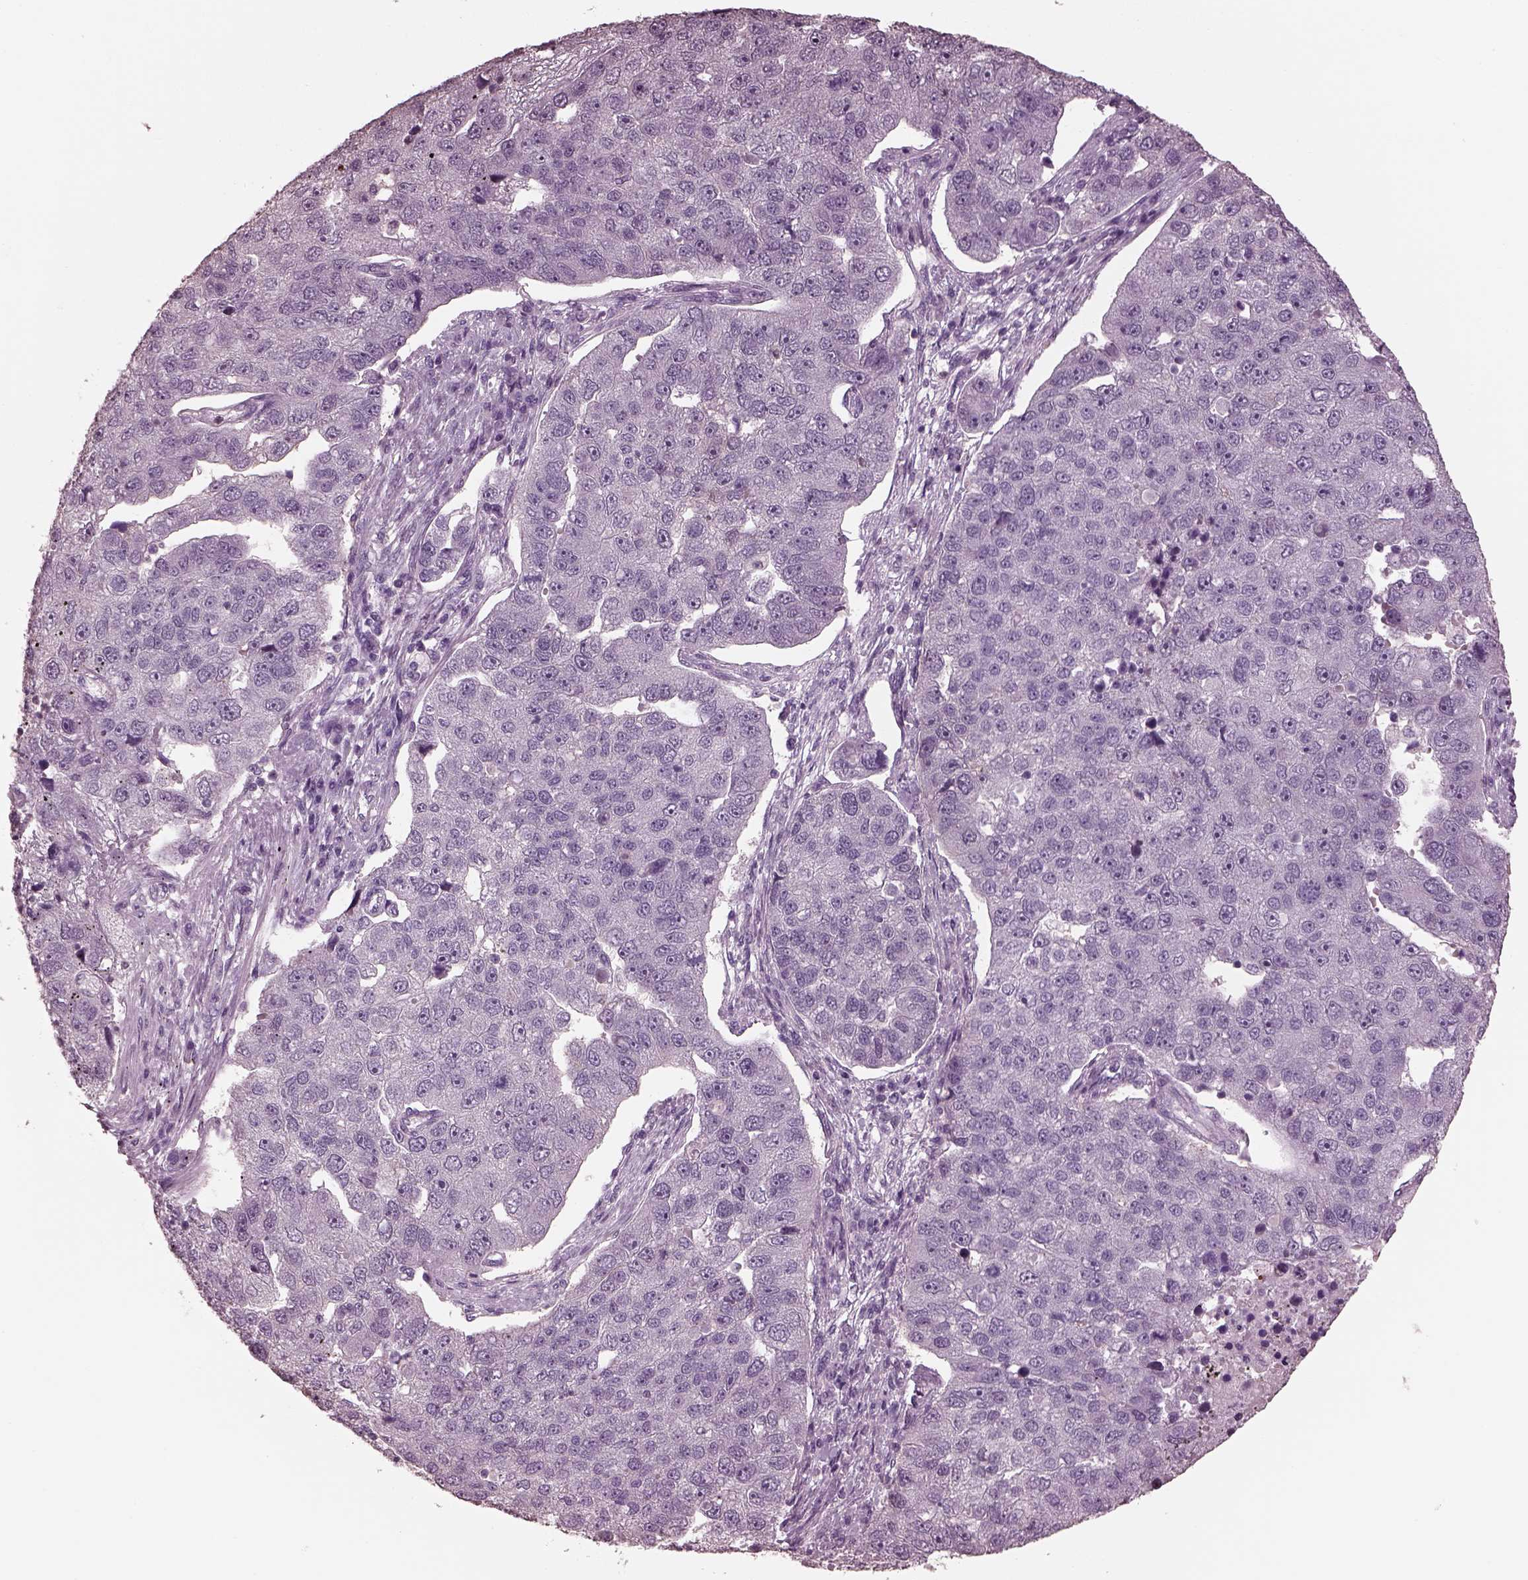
{"staining": {"intensity": "negative", "quantity": "none", "location": "none"}, "tissue": "pancreatic cancer", "cell_type": "Tumor cells", "image_type": "cancer", "snomed": [{"axis": "morphology", "description": "Adenocarcinoma, NOS"}, {"axis": "topography", "description": "Pancreas"}], "caption": "Immunohistochemistry histopathology image of human pancreatic cancer stained for a protein (brown), which displays no staining in tumor cells.", "gene": "TSKS", "patient": {"sex": "female", "age": 61}}